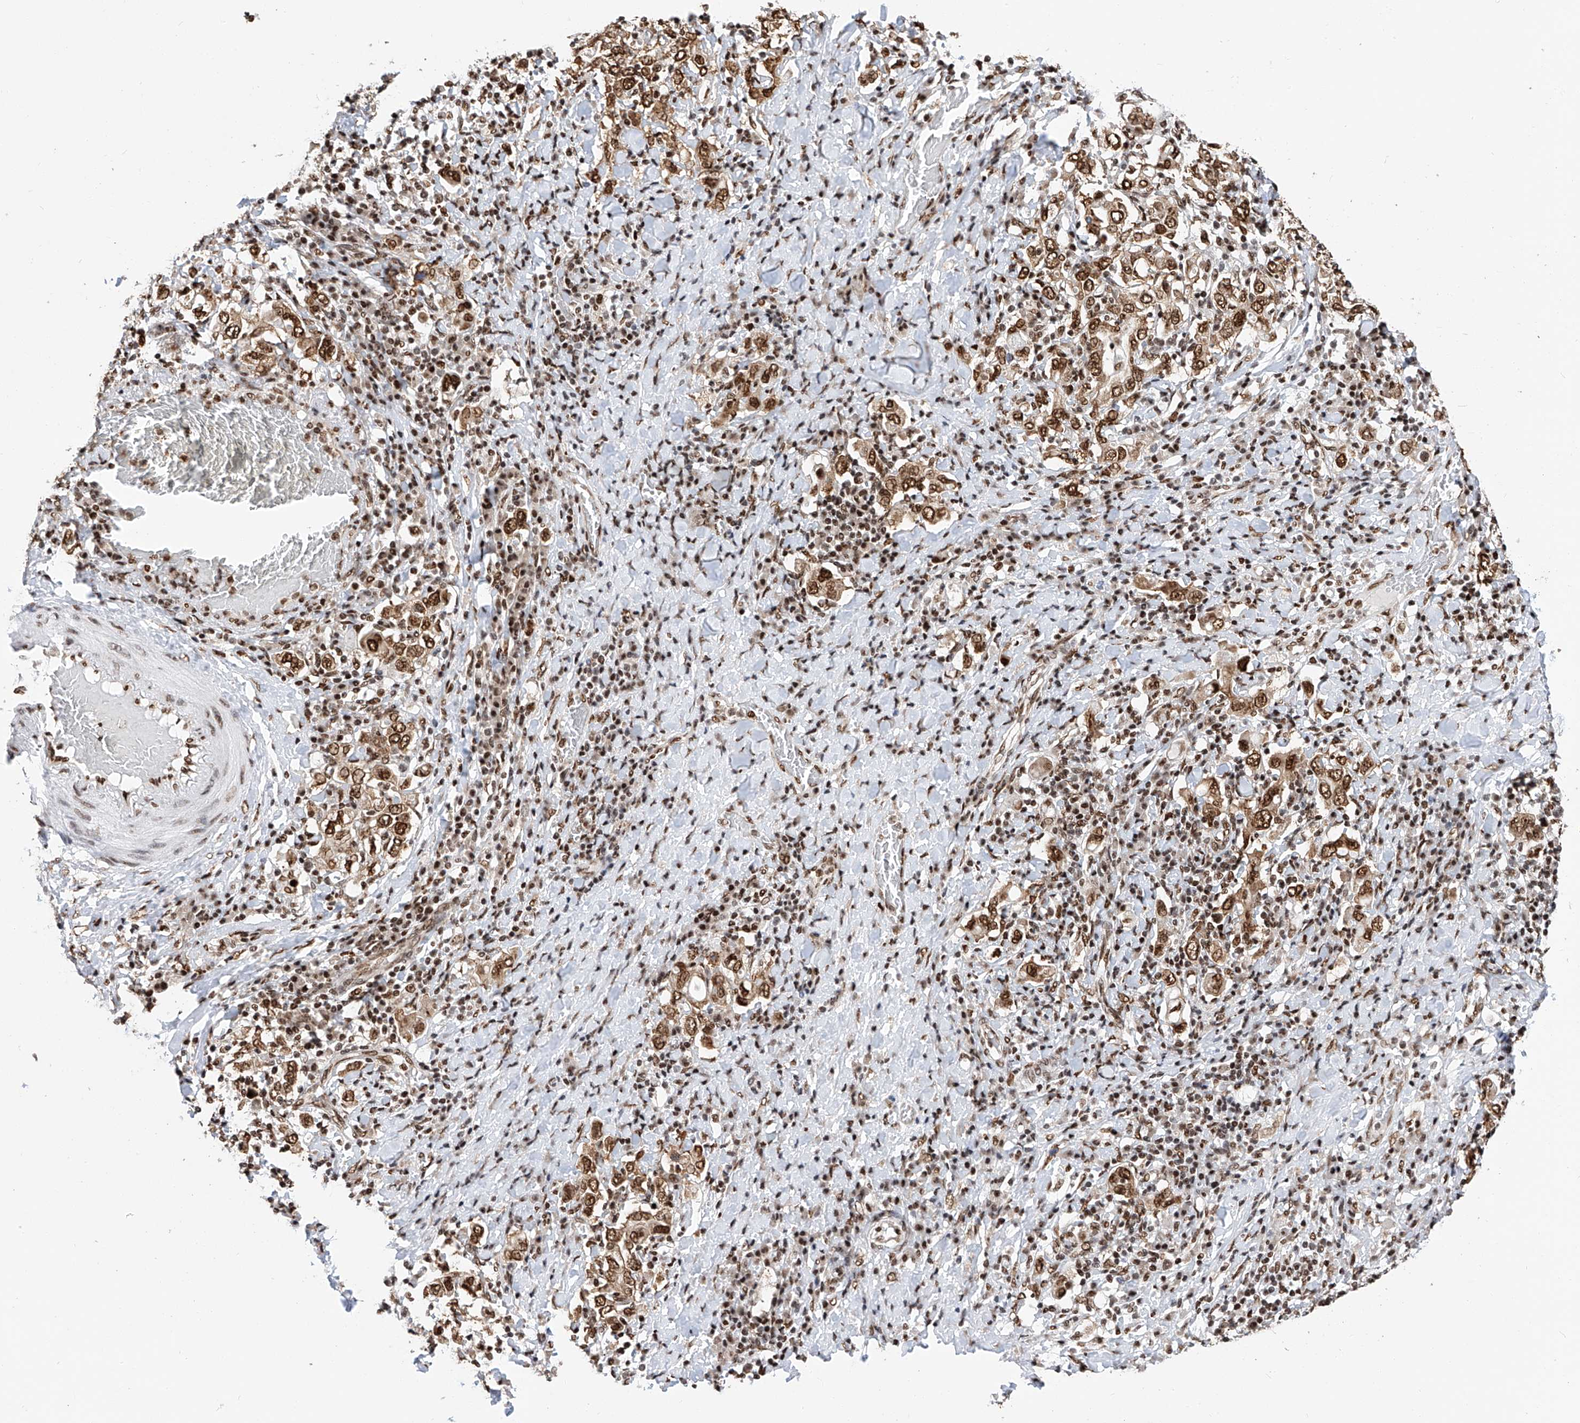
{"staining": {"intensity": "strong", "quantity": ">75%", "location": "nuclear"}, "tissue": "stomach cancer", "cell_type": "Tumor cells", "image_type": "cancer", "snomed": [{"axis": "morphology", "description": "Adenocarcinoma, NOS"}, {"axis": "topography", "description": "Stomach, upper"}], "caption": "DAB immunohistochemical staining of stomach cancer (adenocarcinoma) demonstrates strong nuclear protein staining in approximately >75% of tumor cells.", "gene": "SRSF6", "patient": {"sex": "male", "age": 62}}